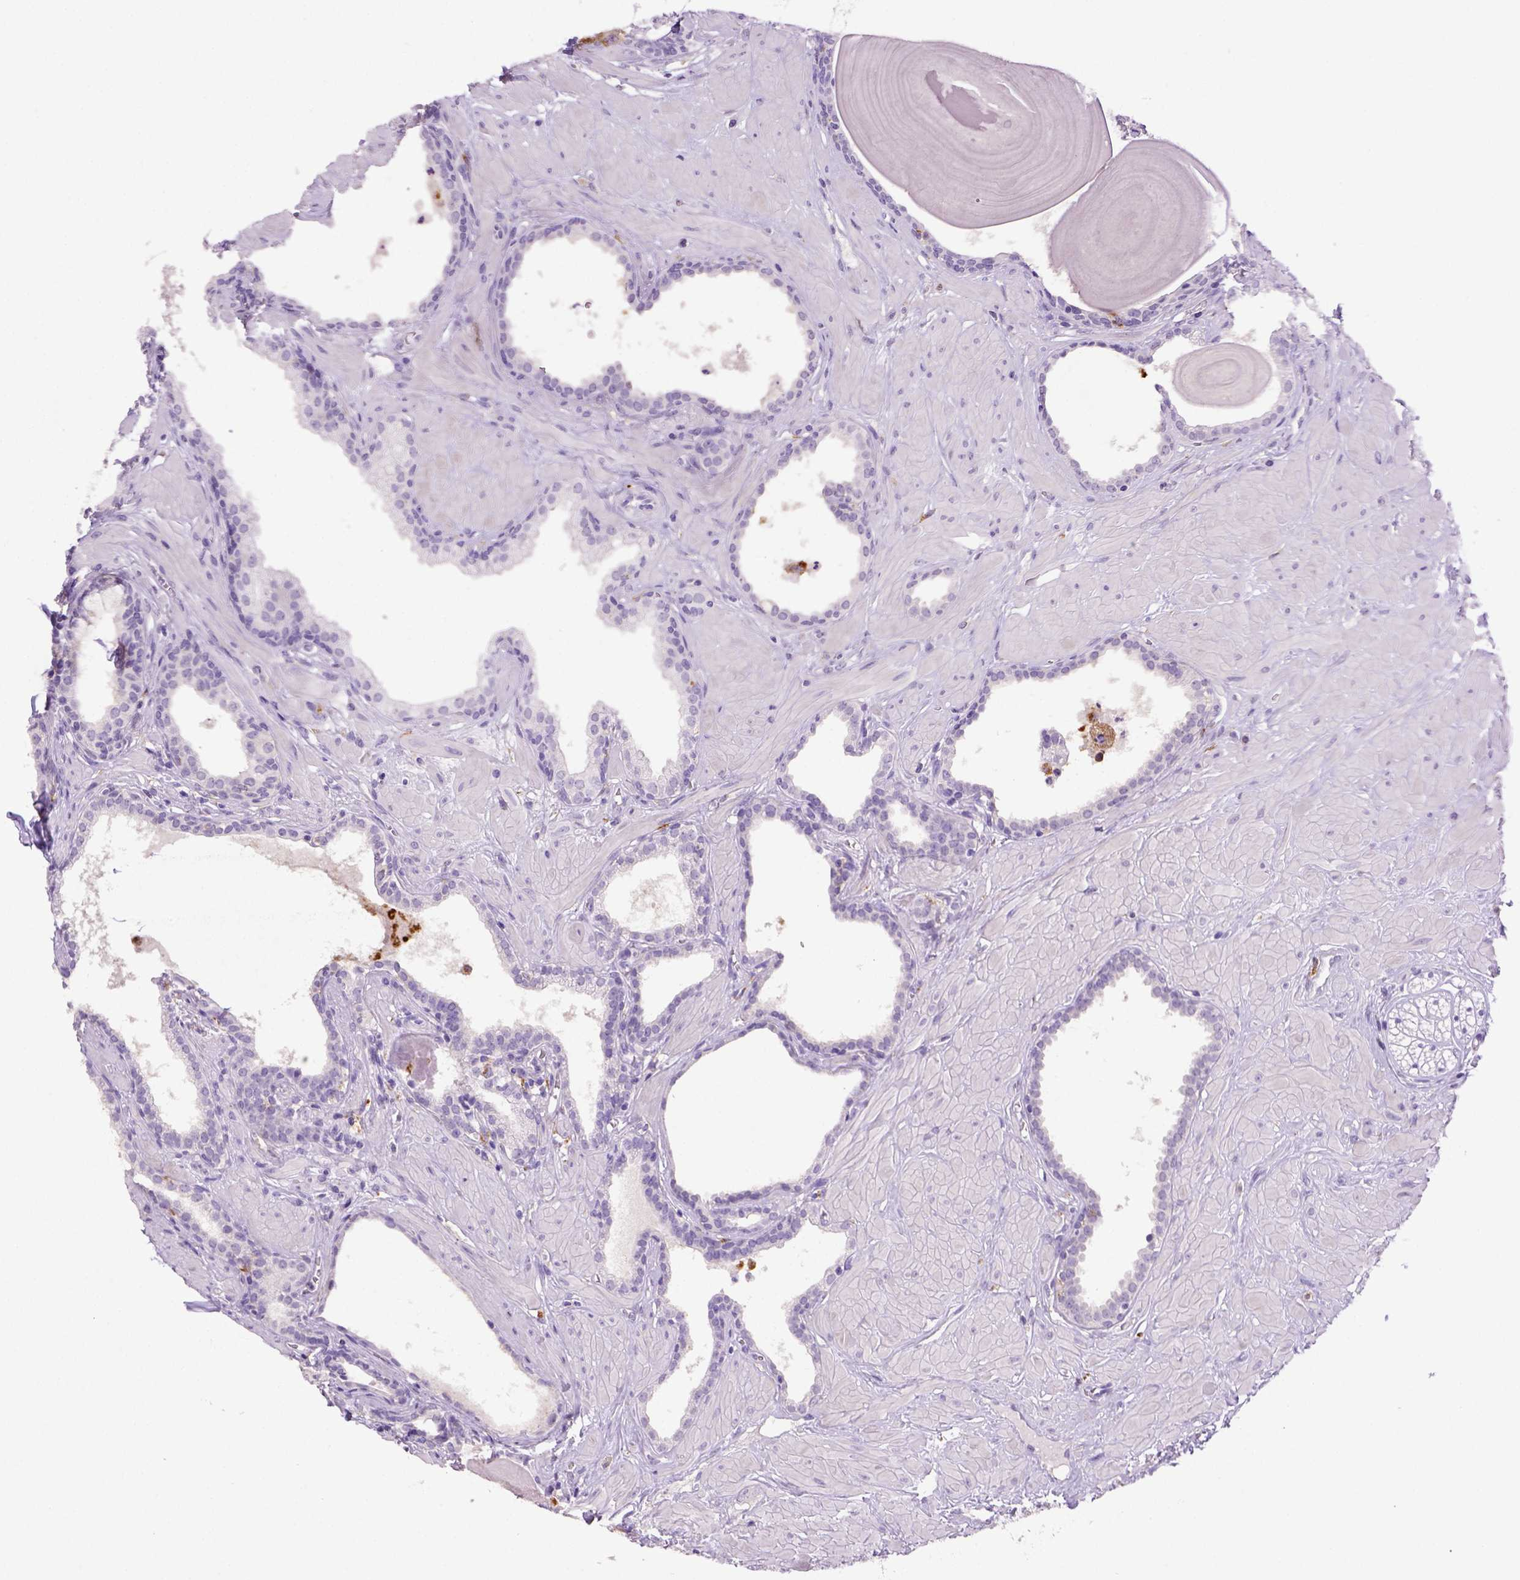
{"staining": {"intensity": "negative", "quantity": "none", "location": "none"}, "tissue": "prostate", "cell_type": "Glandular cells", "image_type": "normal", "snomed": [{"axis": "morphology", "description": "Normal tissue, NOS"}, {"axis": "topography", "description": "Prostate"}], "caption": "DAB (3,3'-diaminobenzidine) immunohistochemical staining of normal prostate displays no significant expression in glandular cells. Nuclei are stained in blue.", "gene": "CD68", "patient": {"sex": "male", "age": 48}}